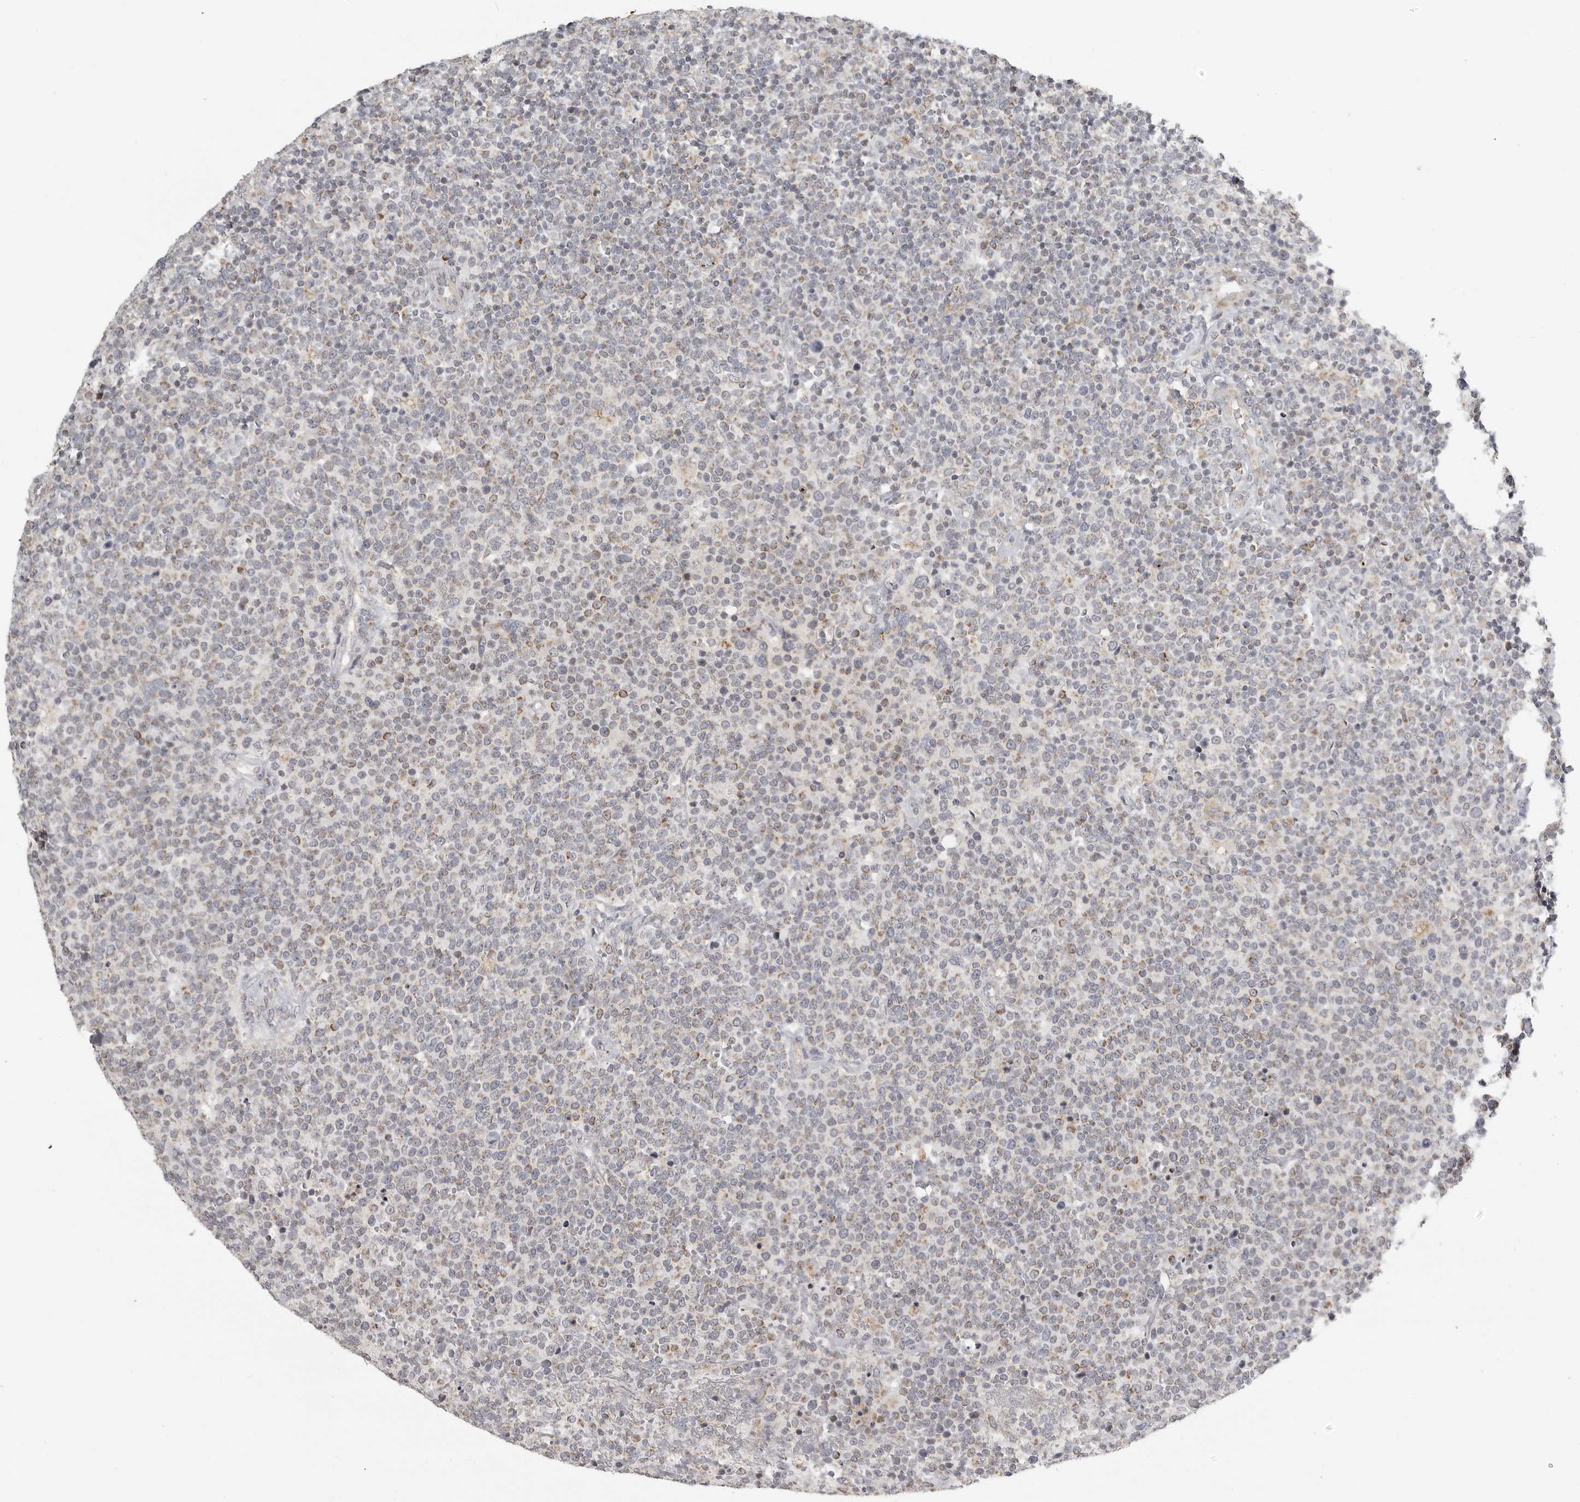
{"staining": {"intensity": "moderate", "quantity": "<25%", "location": "cytoplasmic/membranous"}, "tissue": "lymphoma", "cell_type": "Tumor cells", "image_type": "cancer", "snomed": [{"axis": "morphology", "description": "Malignant lymphoma, non-Hodgkin's type, High grade"}, {"axis": "topography", "description": "Lymph node"}], "caption": "A photomicrograph of high-grade malignant lymphoma, non-Hodgkin's type stained for a protein reveals moderate cytoplasmic/membranous brown staining in tumor cells.", "gene": "RXFP3", "patient": {"sex": "male", "age": 61}}